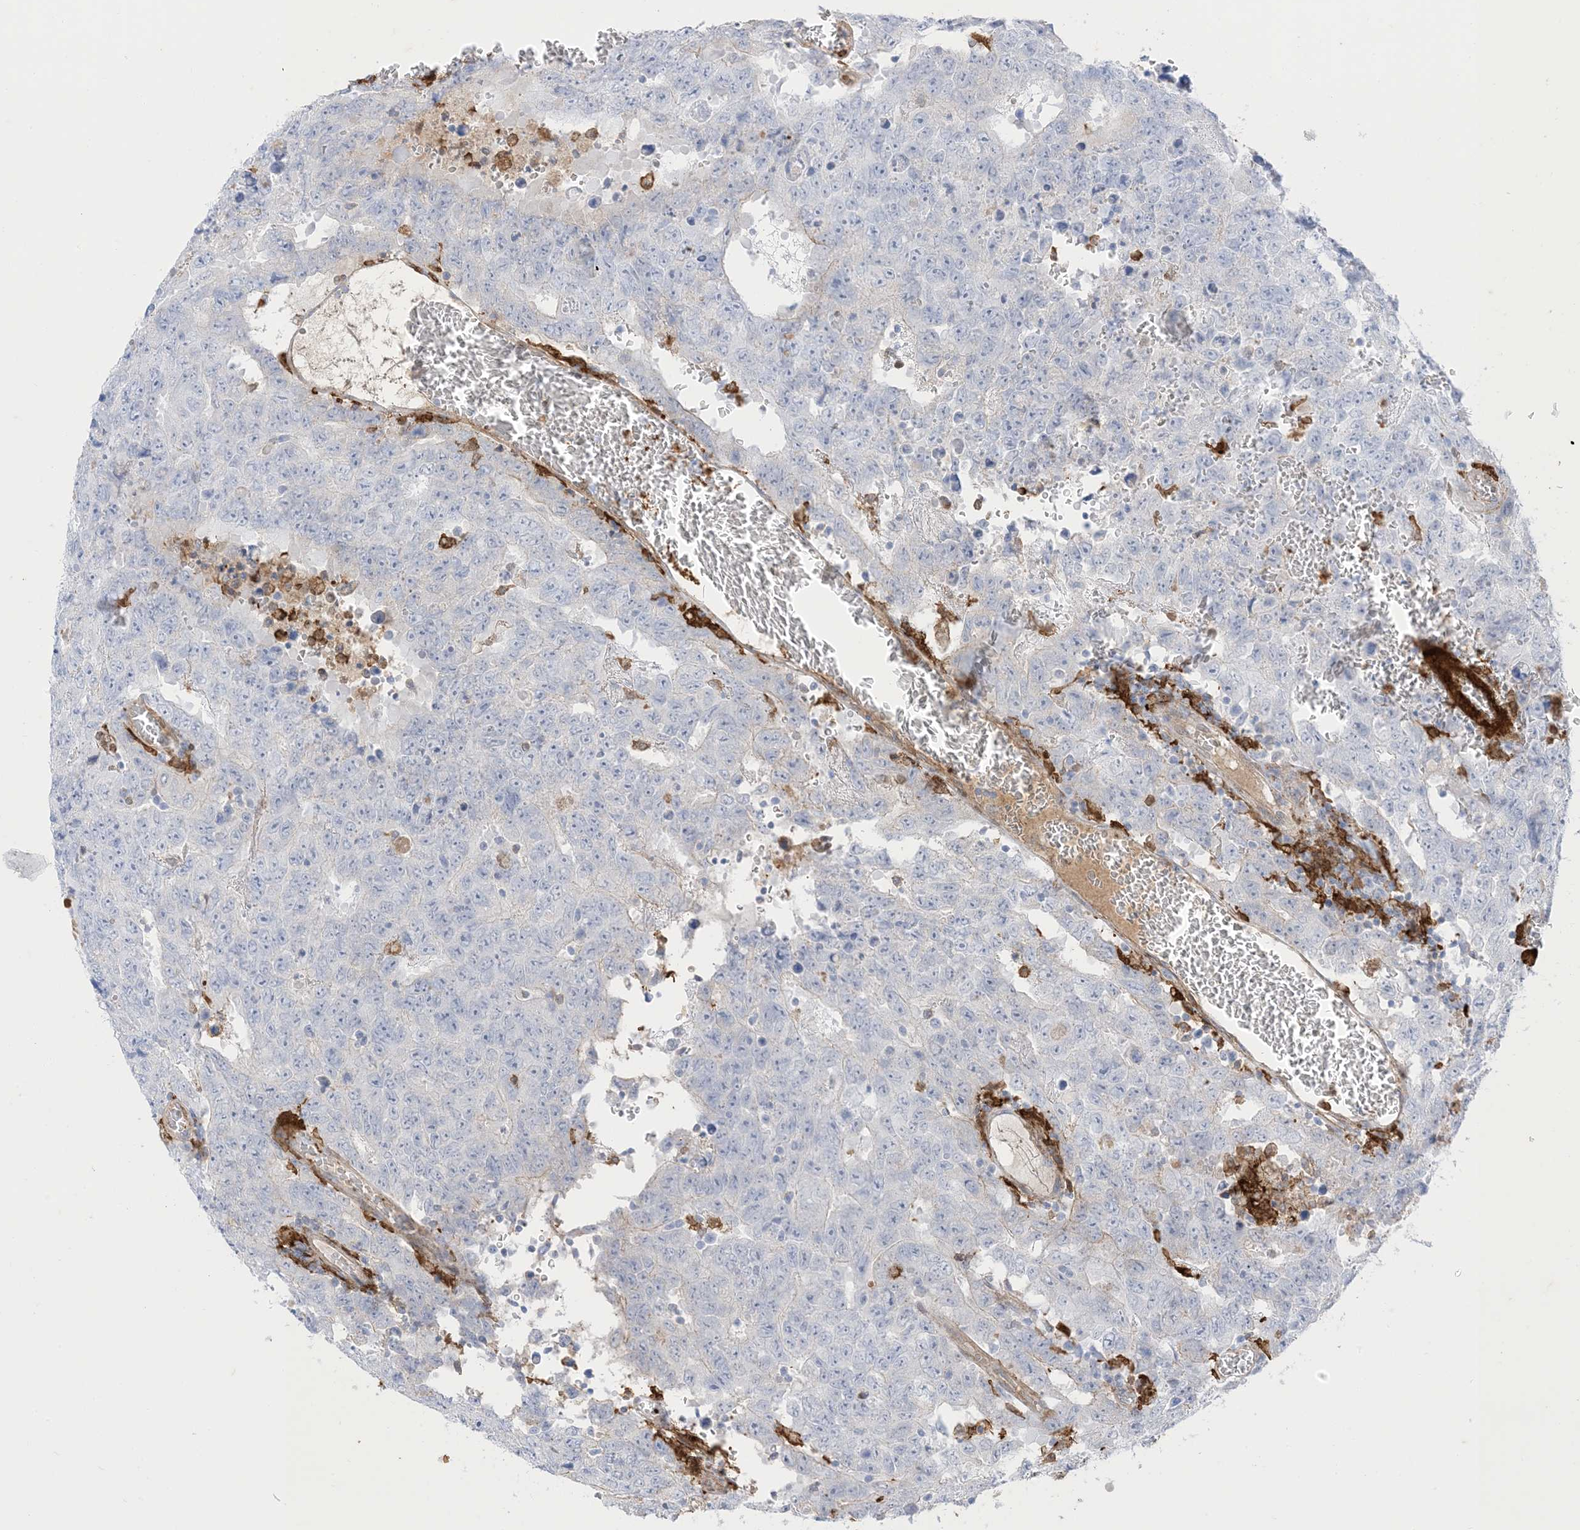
{"staining": {"intensity": "negative", "quantity": "none", "location": "none"}, "tissue": "testis cancer", "cell_type": "Tumor cells", "image_type": "cancer", "snomed": [{"axis": "morphology", "description": "Carcinoma, Embryonal, NOS"}, {"axis": "topography", "description": "Testis"}], "caption": "Immunohistochemistry of human testis embryonal carcinoma exhibits no positivity in tumor cells.", "gene": "GSN", "patient": {"sex": "male", "age": 26}}